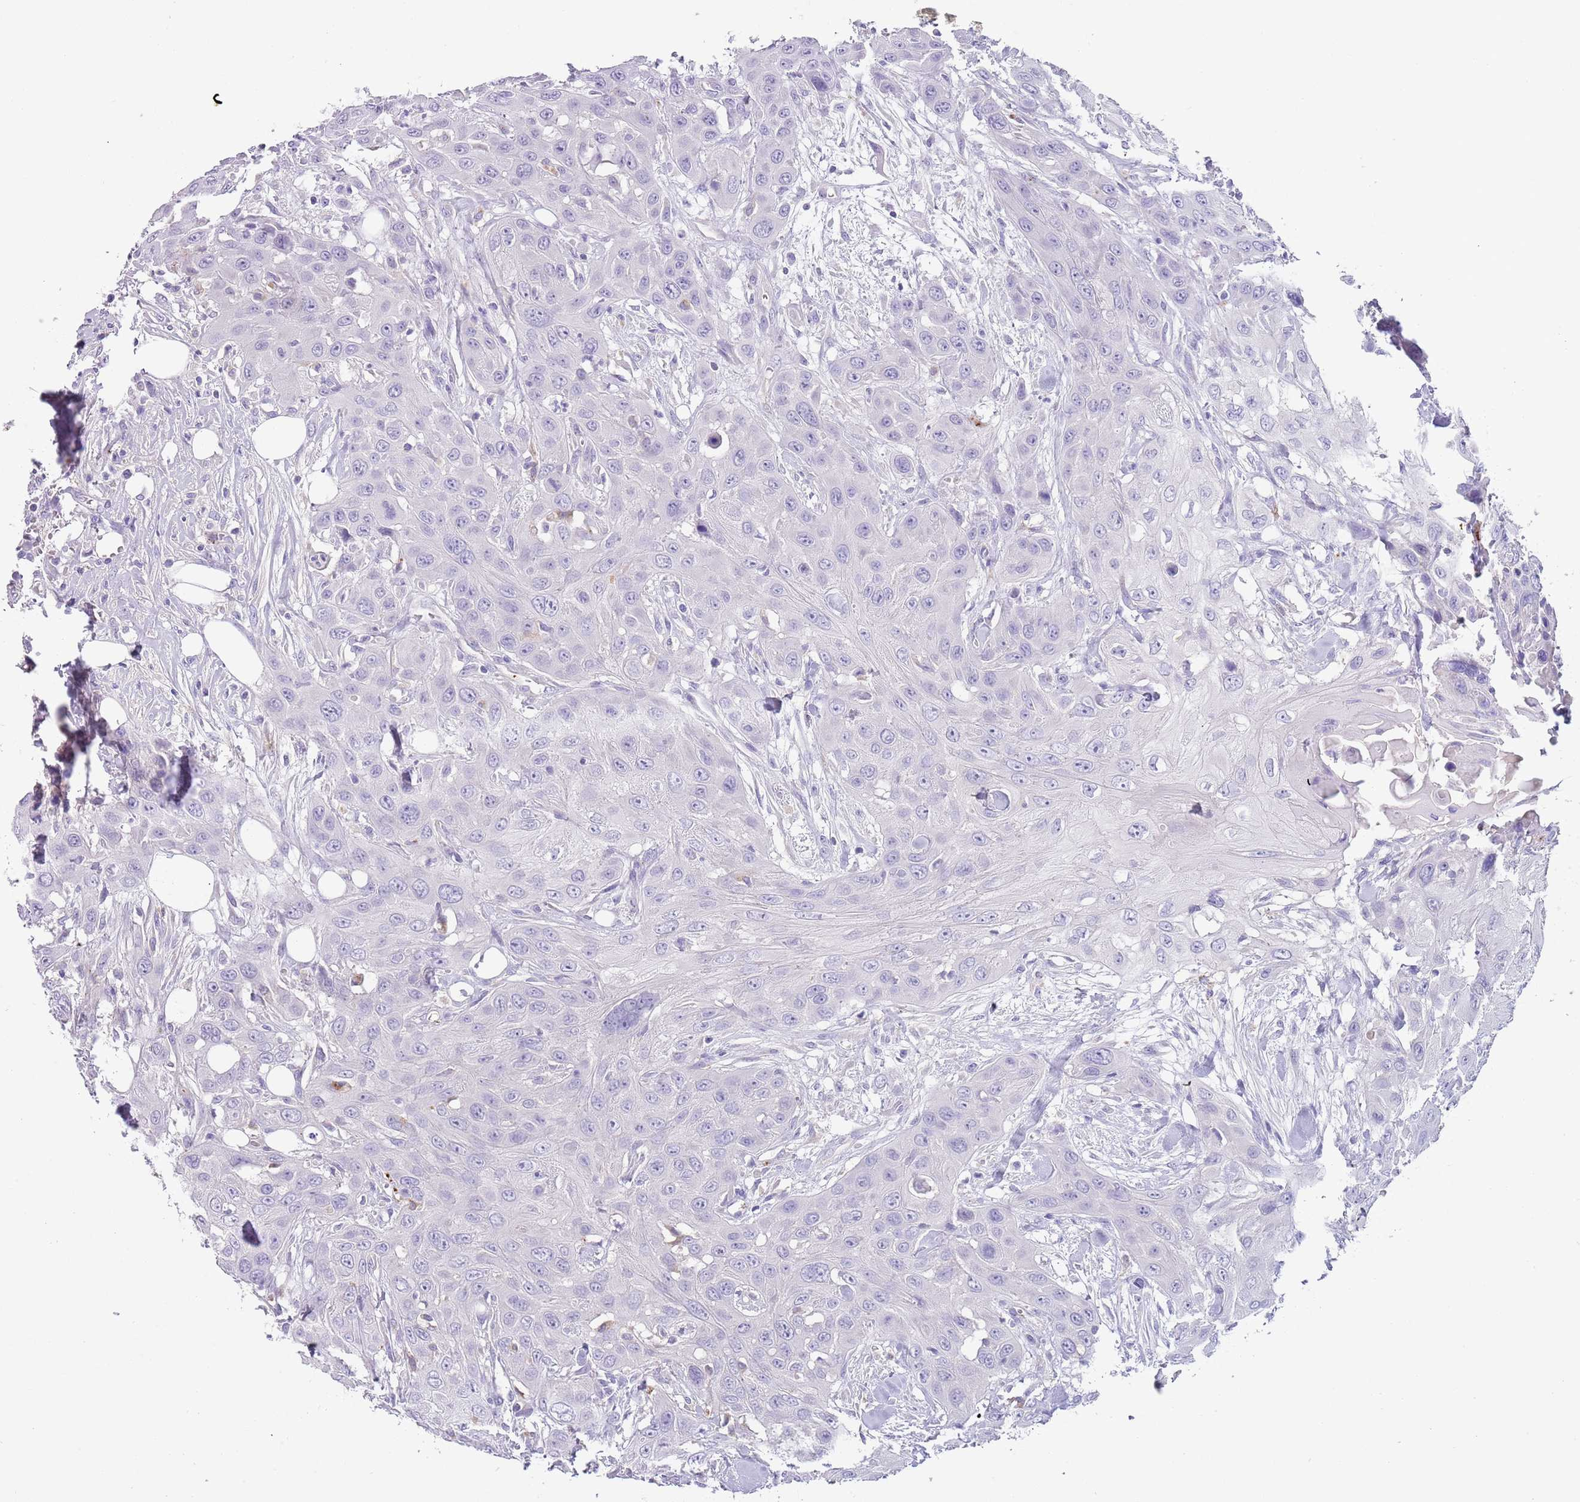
{"staining": {"intensity": "negative", "quantity": "none", "location": "none"}, "tissue": "head and neck cancer", "cell_type": "Tumor cells", "image_type": "cancer", "snomed": [{"axis": "morphology", "description": "Squamous cell carcinoma, NOS"}, {"axis": "topography", "description": "Head-Neck"}], "caption": "This histopathology image is of head and neck squamous cell carcinoma stained with IHC to label a protein in brown with the nuclei are counter-stained blue. There is no positivity in tumor cells.", "gene": "LRRN3", "patient": {"sex": "male", "age": 81}}